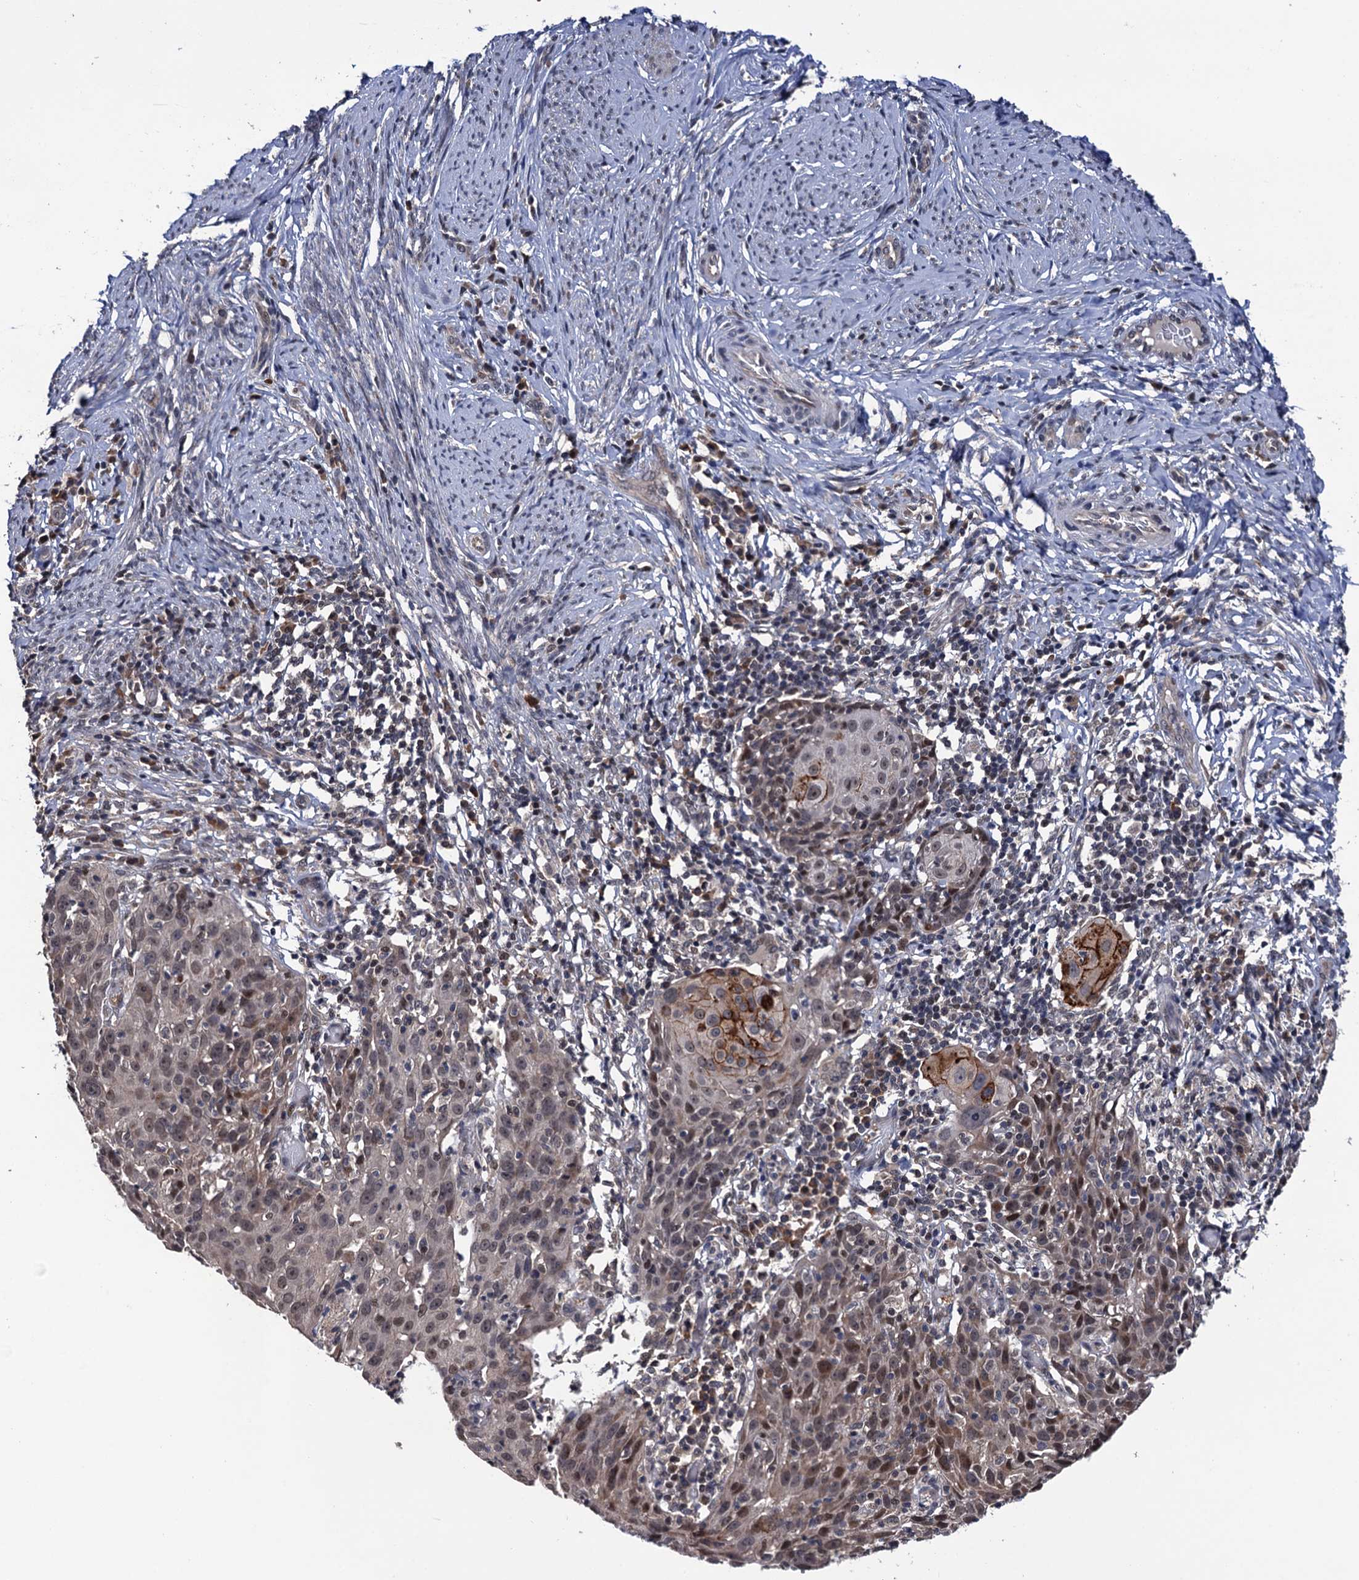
{"staining": {"intensity": "moderate", "quantity": "25%-75%", "location": "cytoplasmic/membranous,nuclear"}, "tissue": "cervical cancer", "cell_type": "Tumor cells", "image_type": "cancer", "snomed": [{"axis": "morphology", "description": "Squamous cell carcinoma, NOS"}, {"axis": "topography", "description": "Cervix"}], "caption": "DAB (3,3'-diaminobenzidine) immunohistochemical staining of human cervical squamous cell carcinoma shows moderate cytoplasmic/membranous and nuclear protein staining in approximately 25%-75% of tumor cells.", "gene": "LRRC63", "patient": {"sex": "female", "age": 50}}